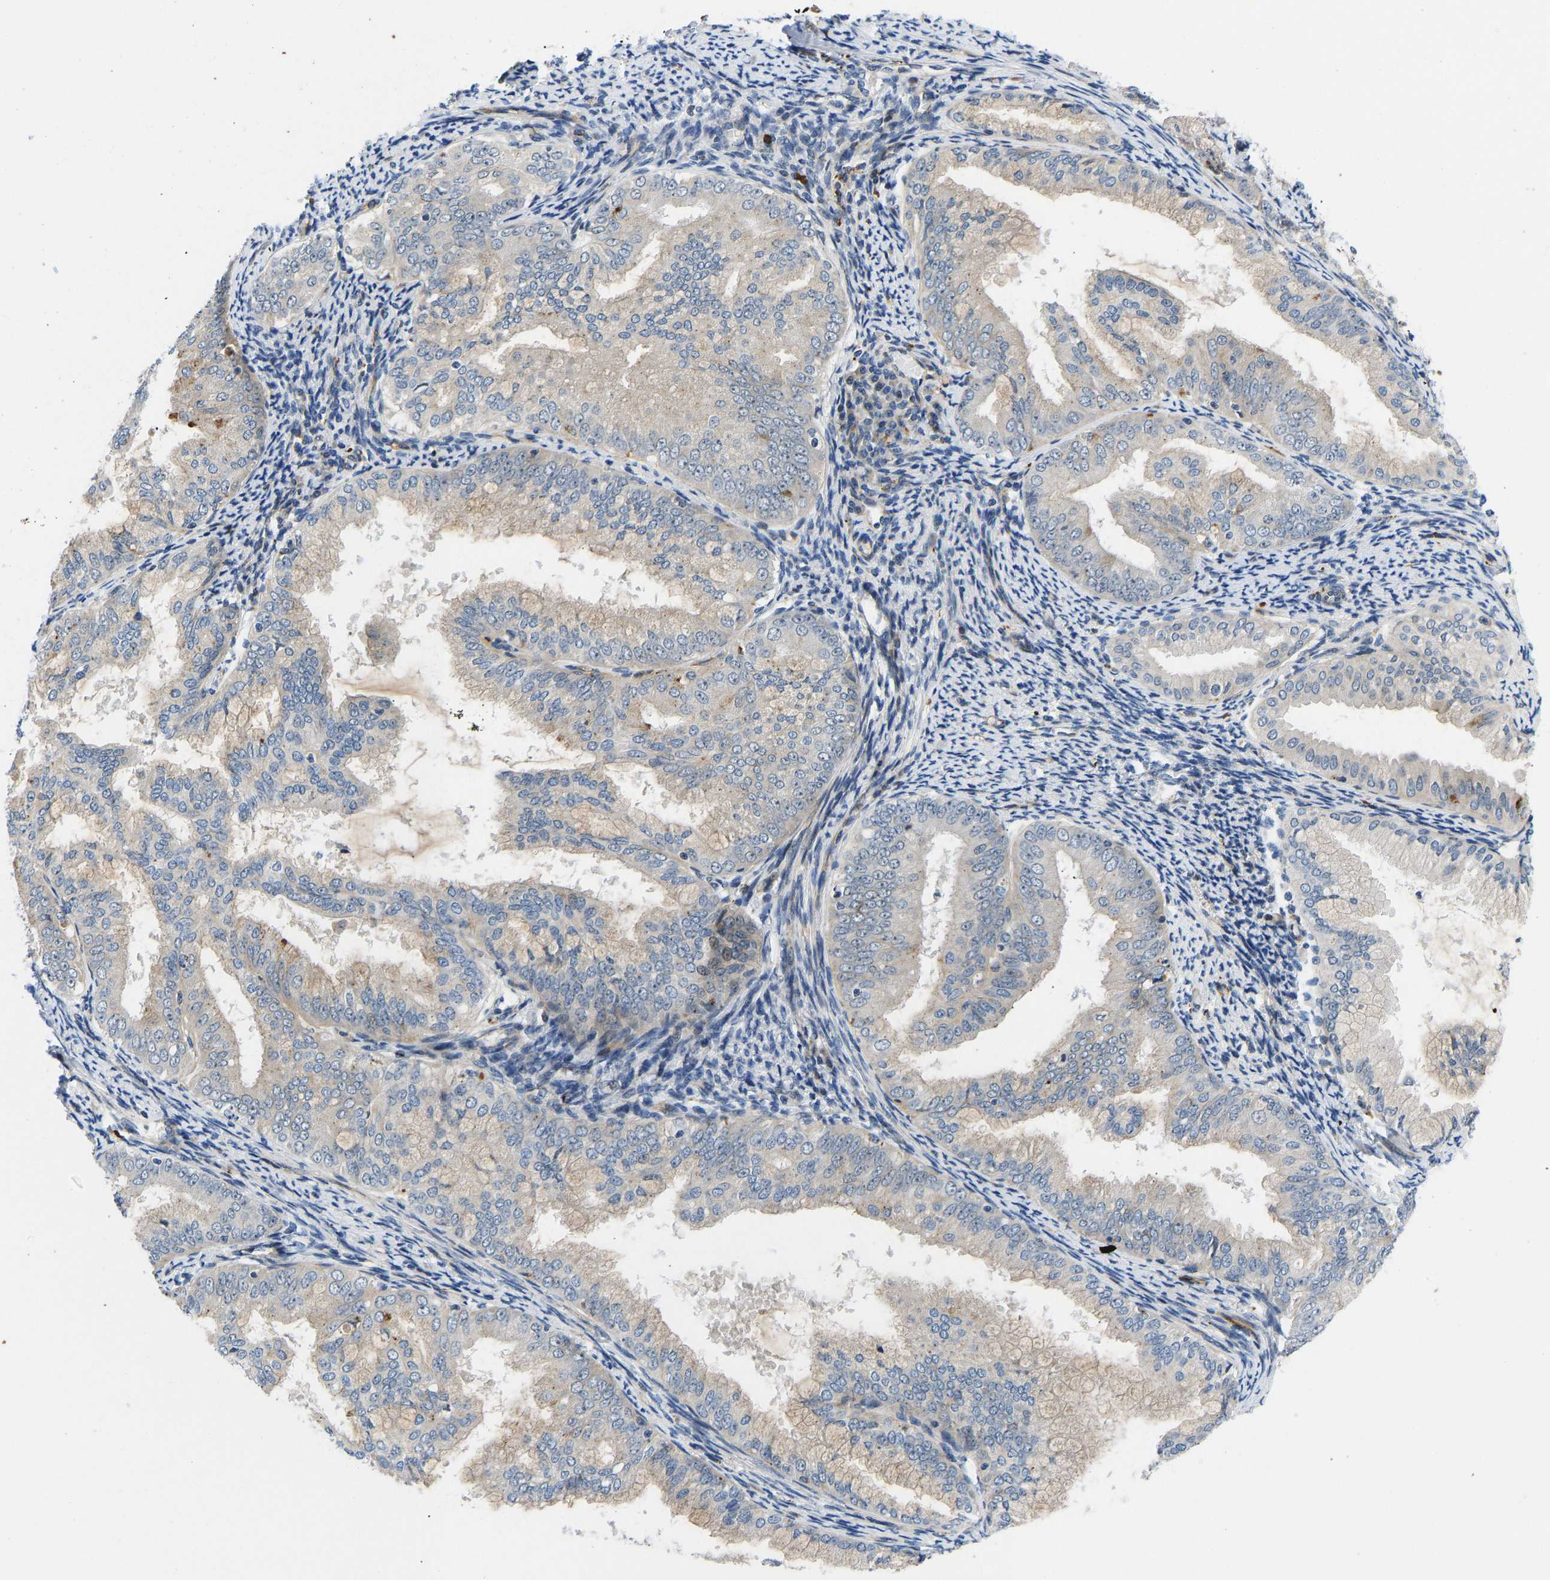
{"staining": {"intensity": "weak", "quantity": "<25%", "location": "cytoplasmic/membranous"}, "tissue": "endometrial cancer", "cell_type": "Tumor cells", "image_type": "cancer", "snomed": [{"axis": "morphology", "description": "Adenocarcinoma, NOS"}, {"axis": "topography", "description": "Endometrium"}], "caption": "An immunohistochemistry image of endometrial adenocarcinoma is shown. There is no staining in tumor cells of endometrial adenocarcinoma.", "gene": "RESF1", "patient": {"sex": "female", "age": 63}}